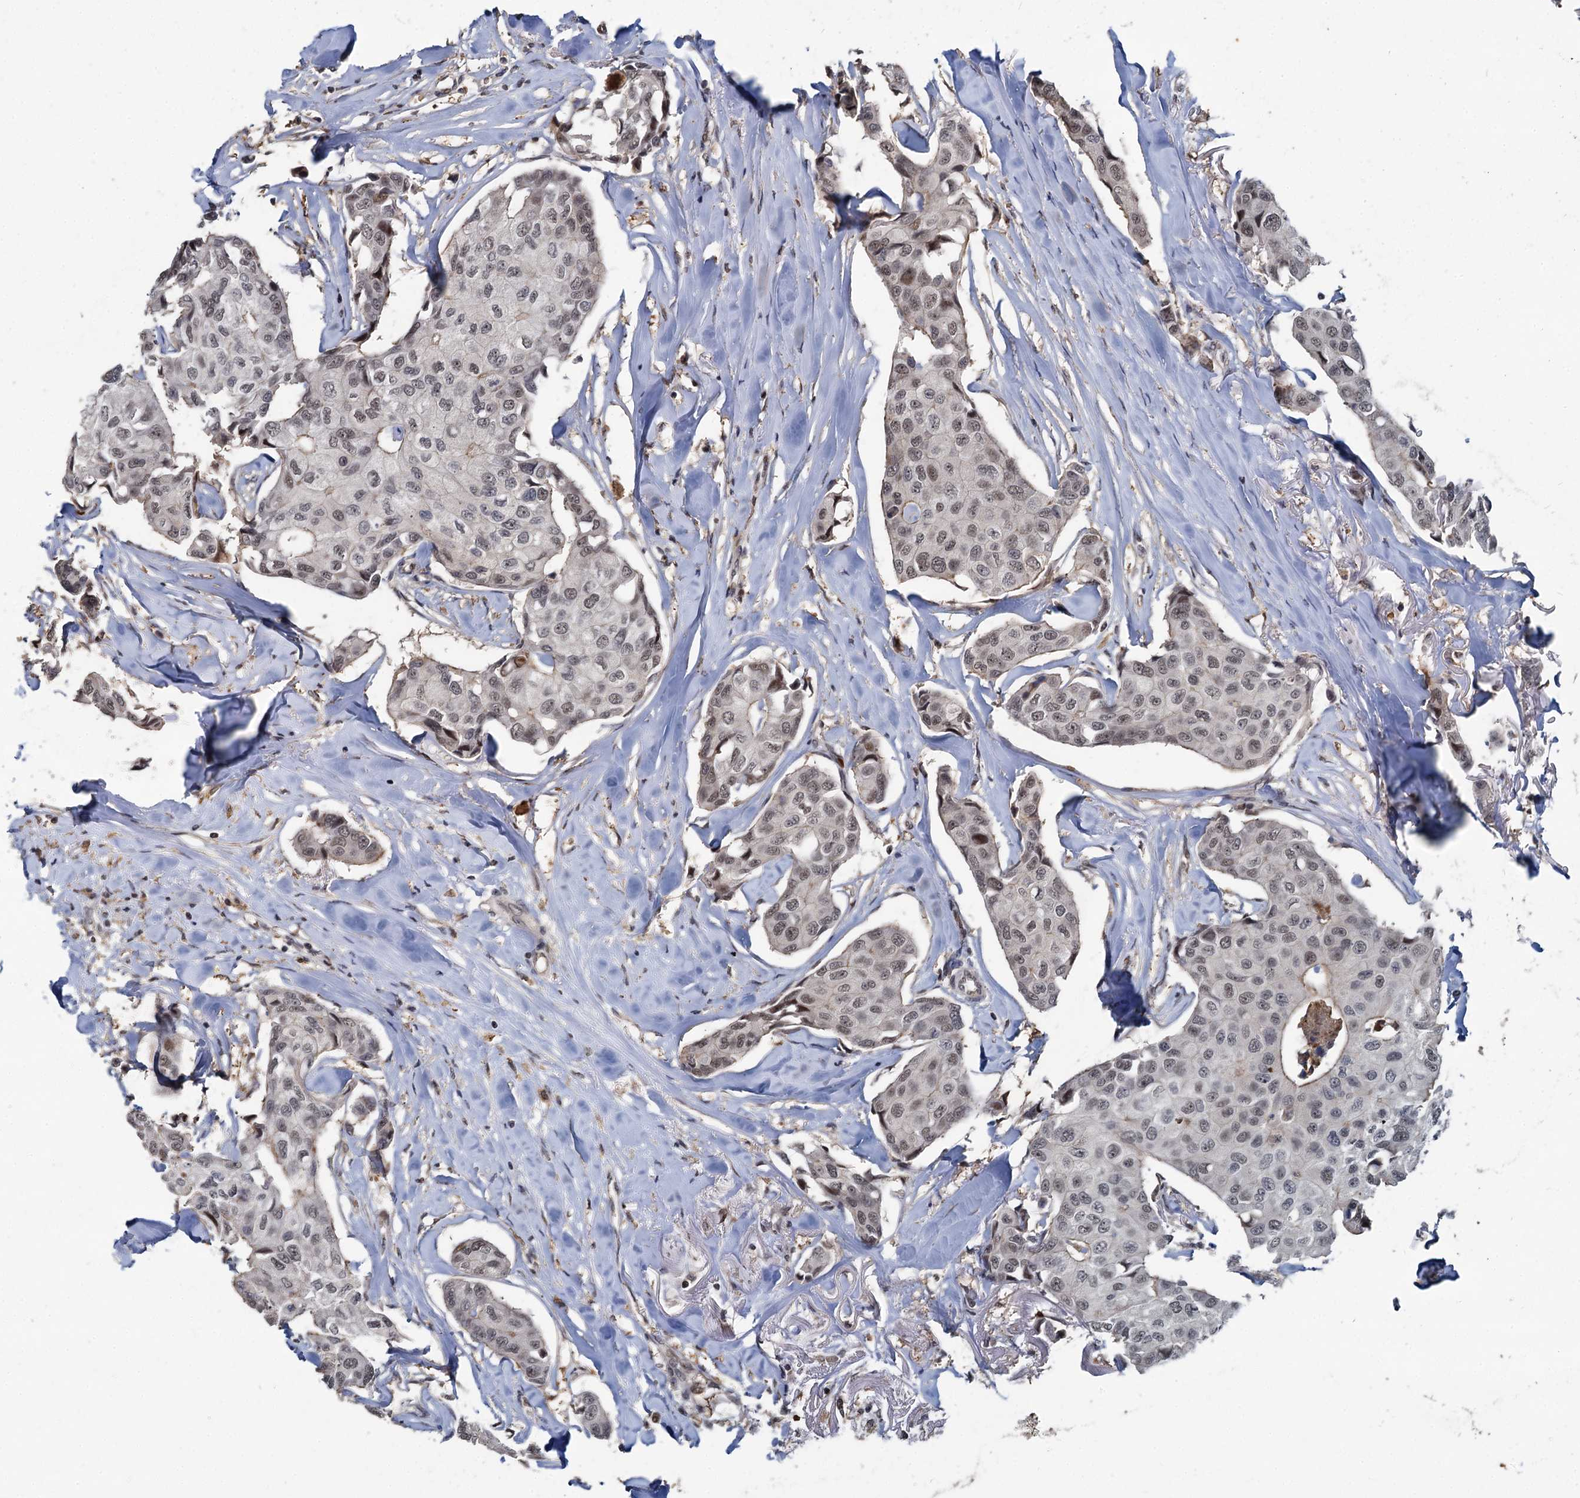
{"staining": {"intensity": "moderate", "quantity": ">75%", "location": "nuclear"}, "tissue": "breast cancer", "cell_type": "Tumor cells", "image_type": "cancer", "snomed": [{"axis": "morphology", "description": "Duct carcinoma"}, {"axis": "topography", "description": "Breast"}], "caption": "Protein expression analysis of breast cancer (intraductal carcinoma) displays moderate nuclear positivity in about >75% of tumor cells.", "gene": "FANCI", "patient": {"sex": "female", "age": 80}}